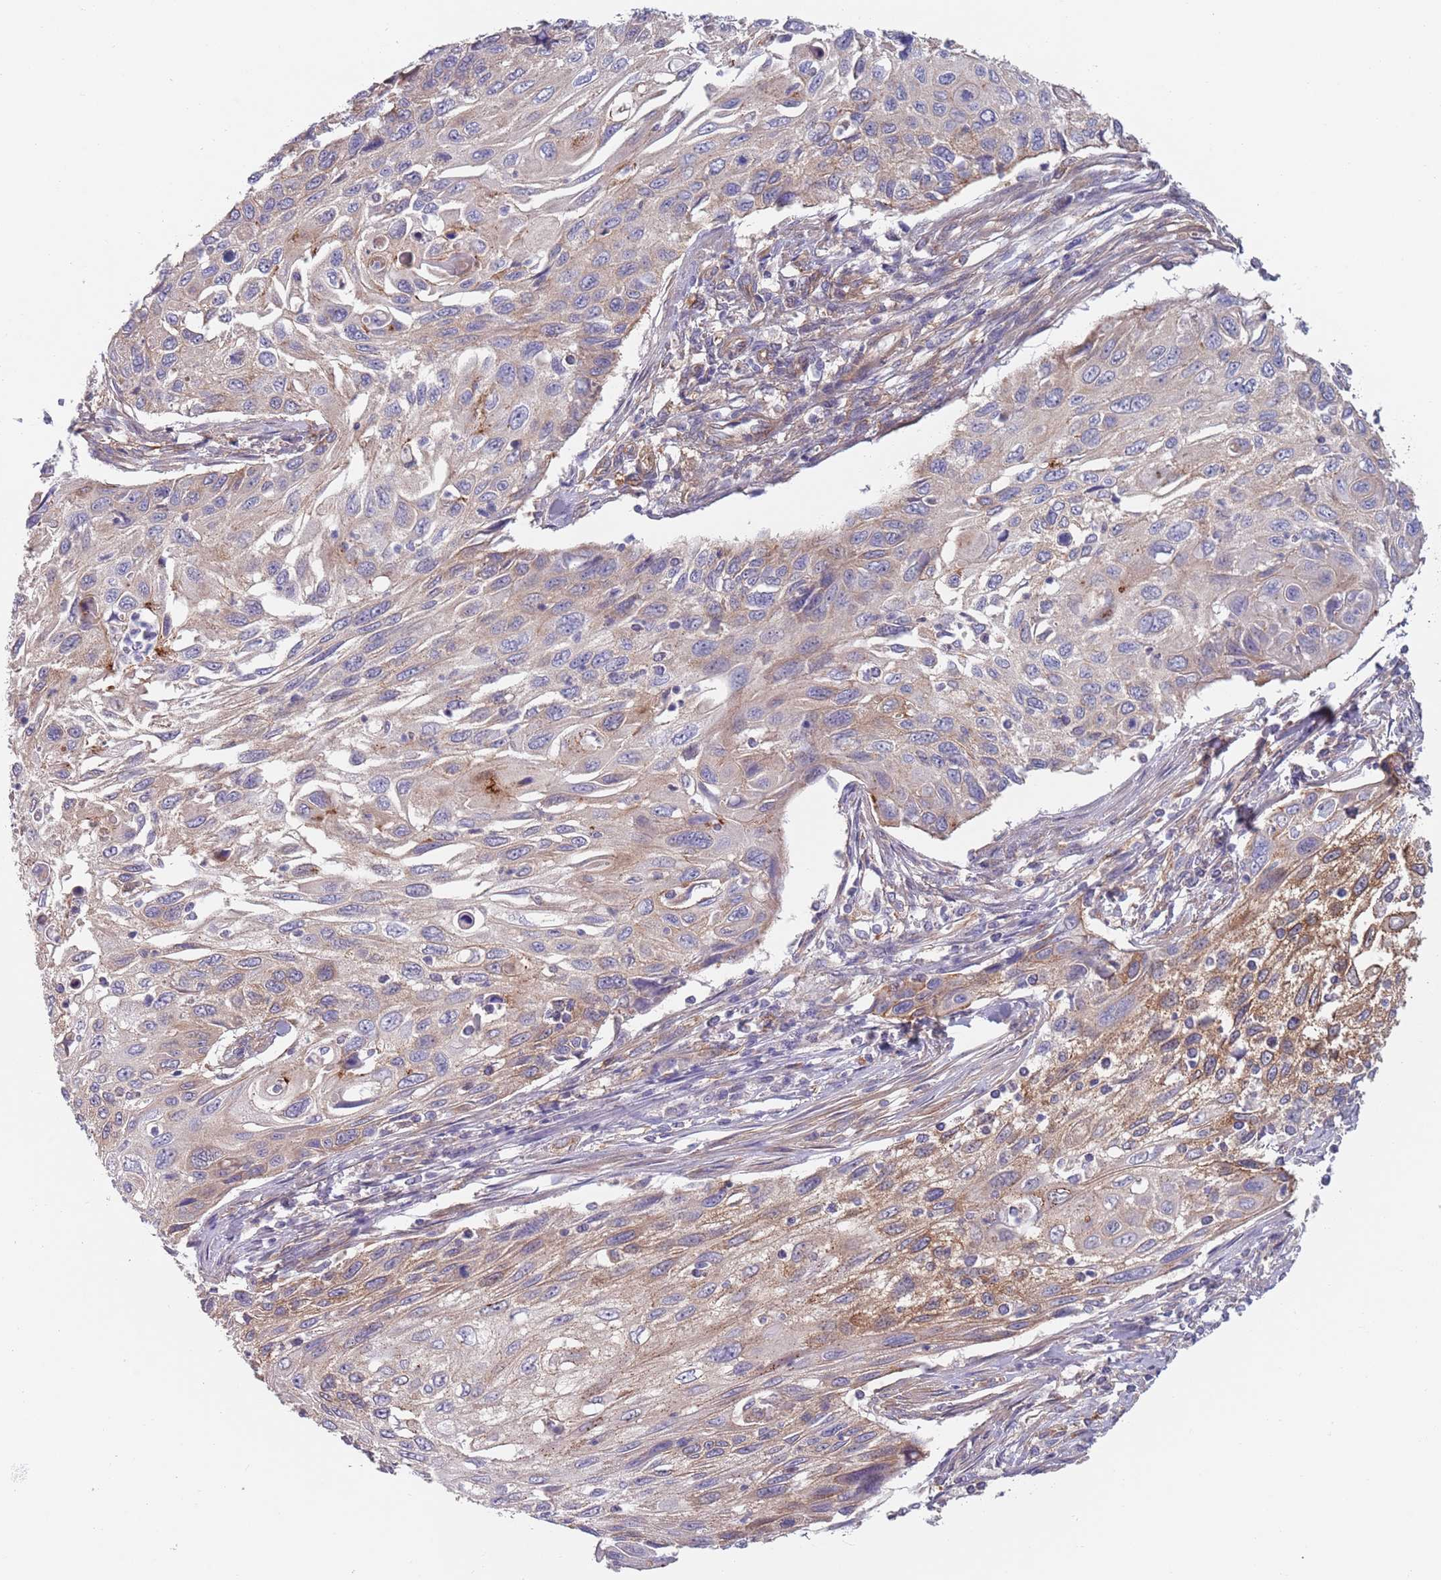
{"staining": {"intensity": "moderate", "quantity": "<25%", "location": "cytoplasmic/membranous"}, "tissue": "cervical cancer", "cell_type": "Tumor cells", "image_type": "cancer", "snomed": [{"axis": "morphology", "description": "Squamous cell carcinoma, NOS"}, {"axis": "topography", "description": "Cervix"}], "caption": "IHC (DAB) staining of human squamous cell carcinoma (cervical) reveals moderate cytoplasmic/membranous protein expression in approximately <25% of tumor cells.", "gene": "APPL2", "patient": {"sex": "female", "age": 70}}